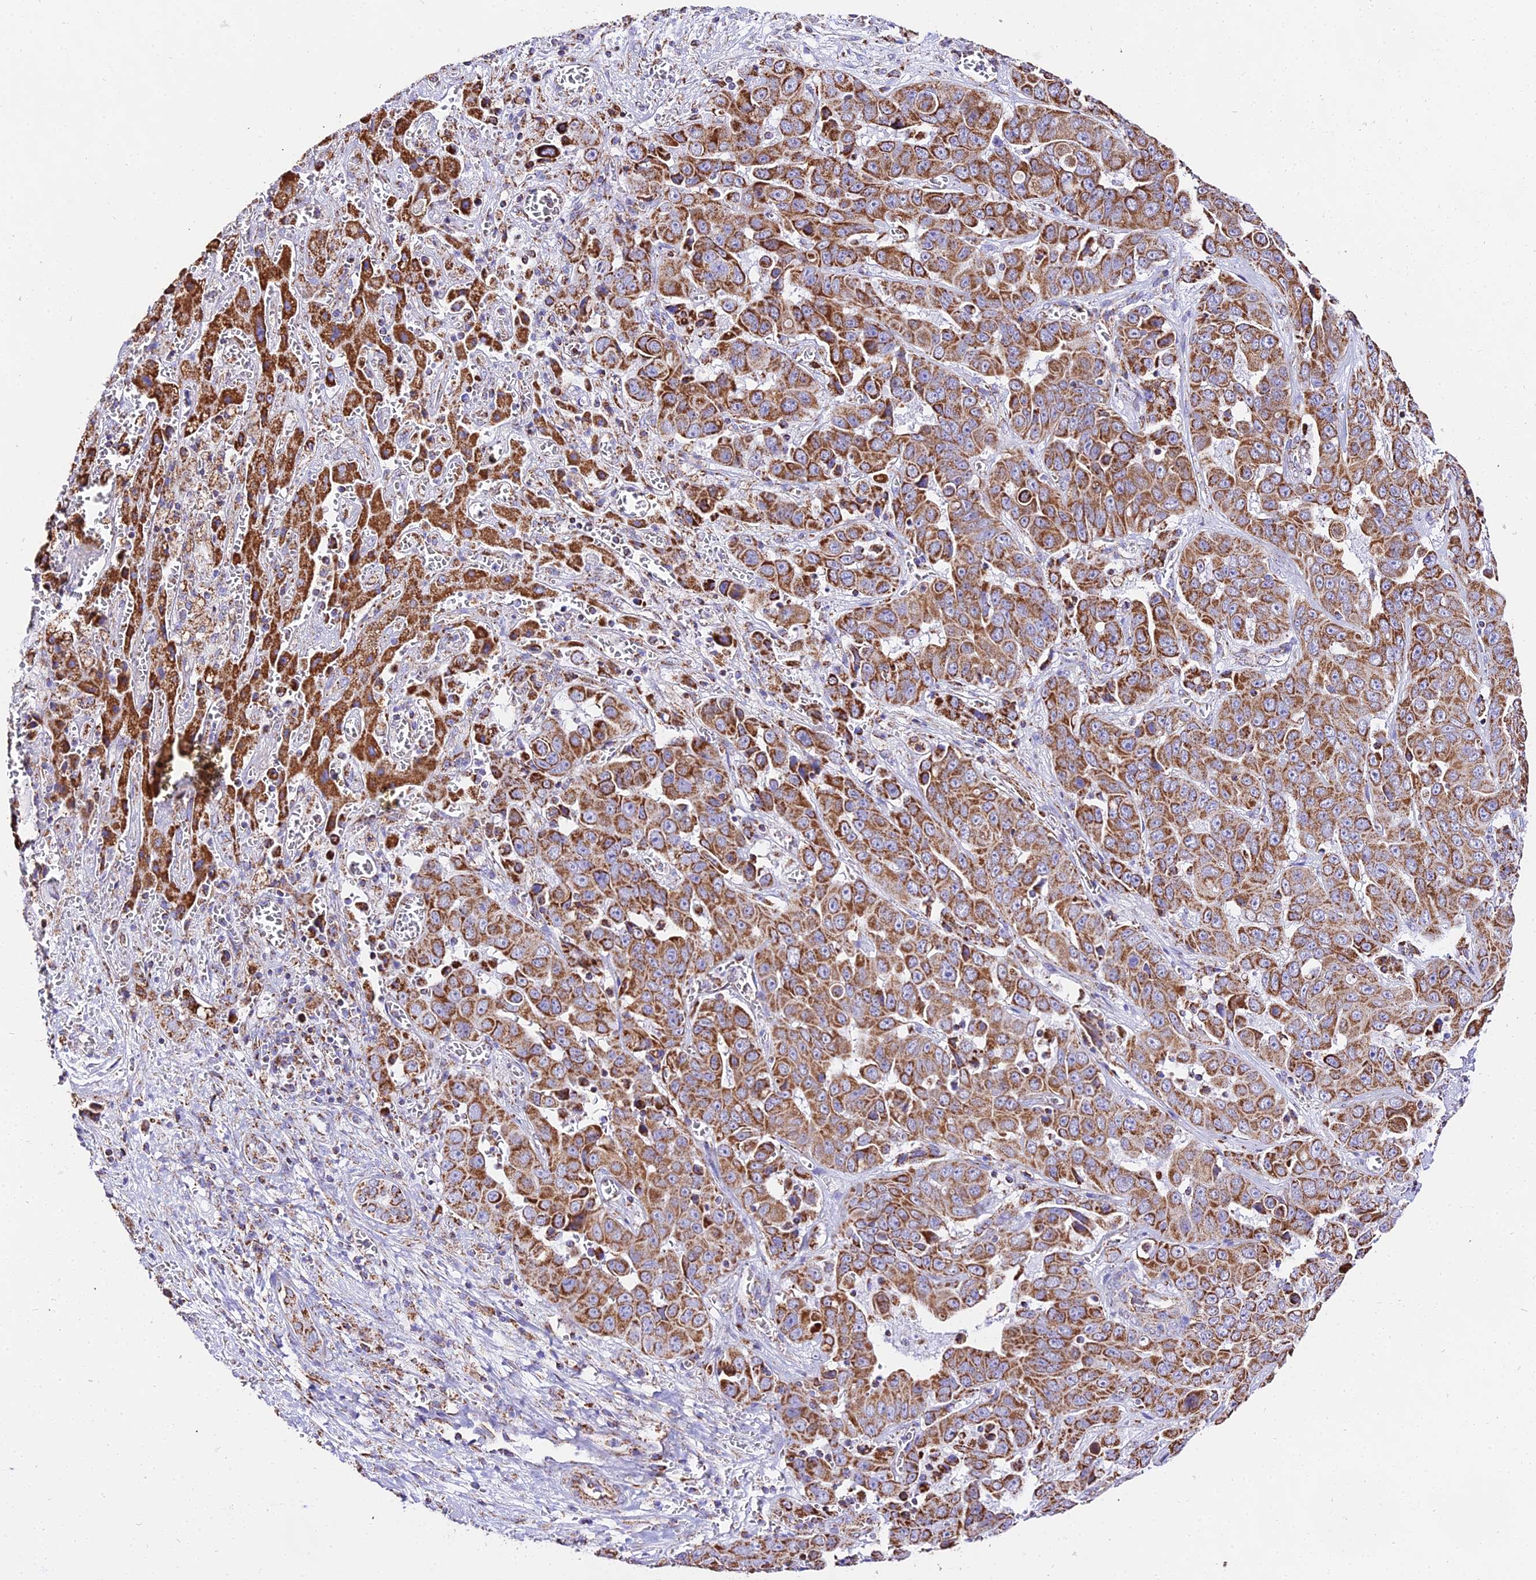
{"staining": {"intensity": "strong", "quantity": ">75%", "location": "cytoplasmic/membranous"}, "tissue": "liver cancer", "cell_type": "Tumor cells", "image_type": "cancer", "snomed": [{"axis": "morphology", "description": "Cholangiocarcinoma"}, {"axis": "topography", "description": "Liver"}], "caption": "High-magnification brightfield microscopy of liver cholangiocarcinoma stained with DAB (brown) and counterstained with hematoxylin (blue). tumor cells exhibit strong cytoplasmic/membranous expression is seen in about>75% of cells. The protein of interest is stained brown, and the nuclei are stained in blue (DAB IHC with brightfield microscopy, high magnification).", "gene": "ATP5PD", "patient": {"sex": "female", "age": 52}}